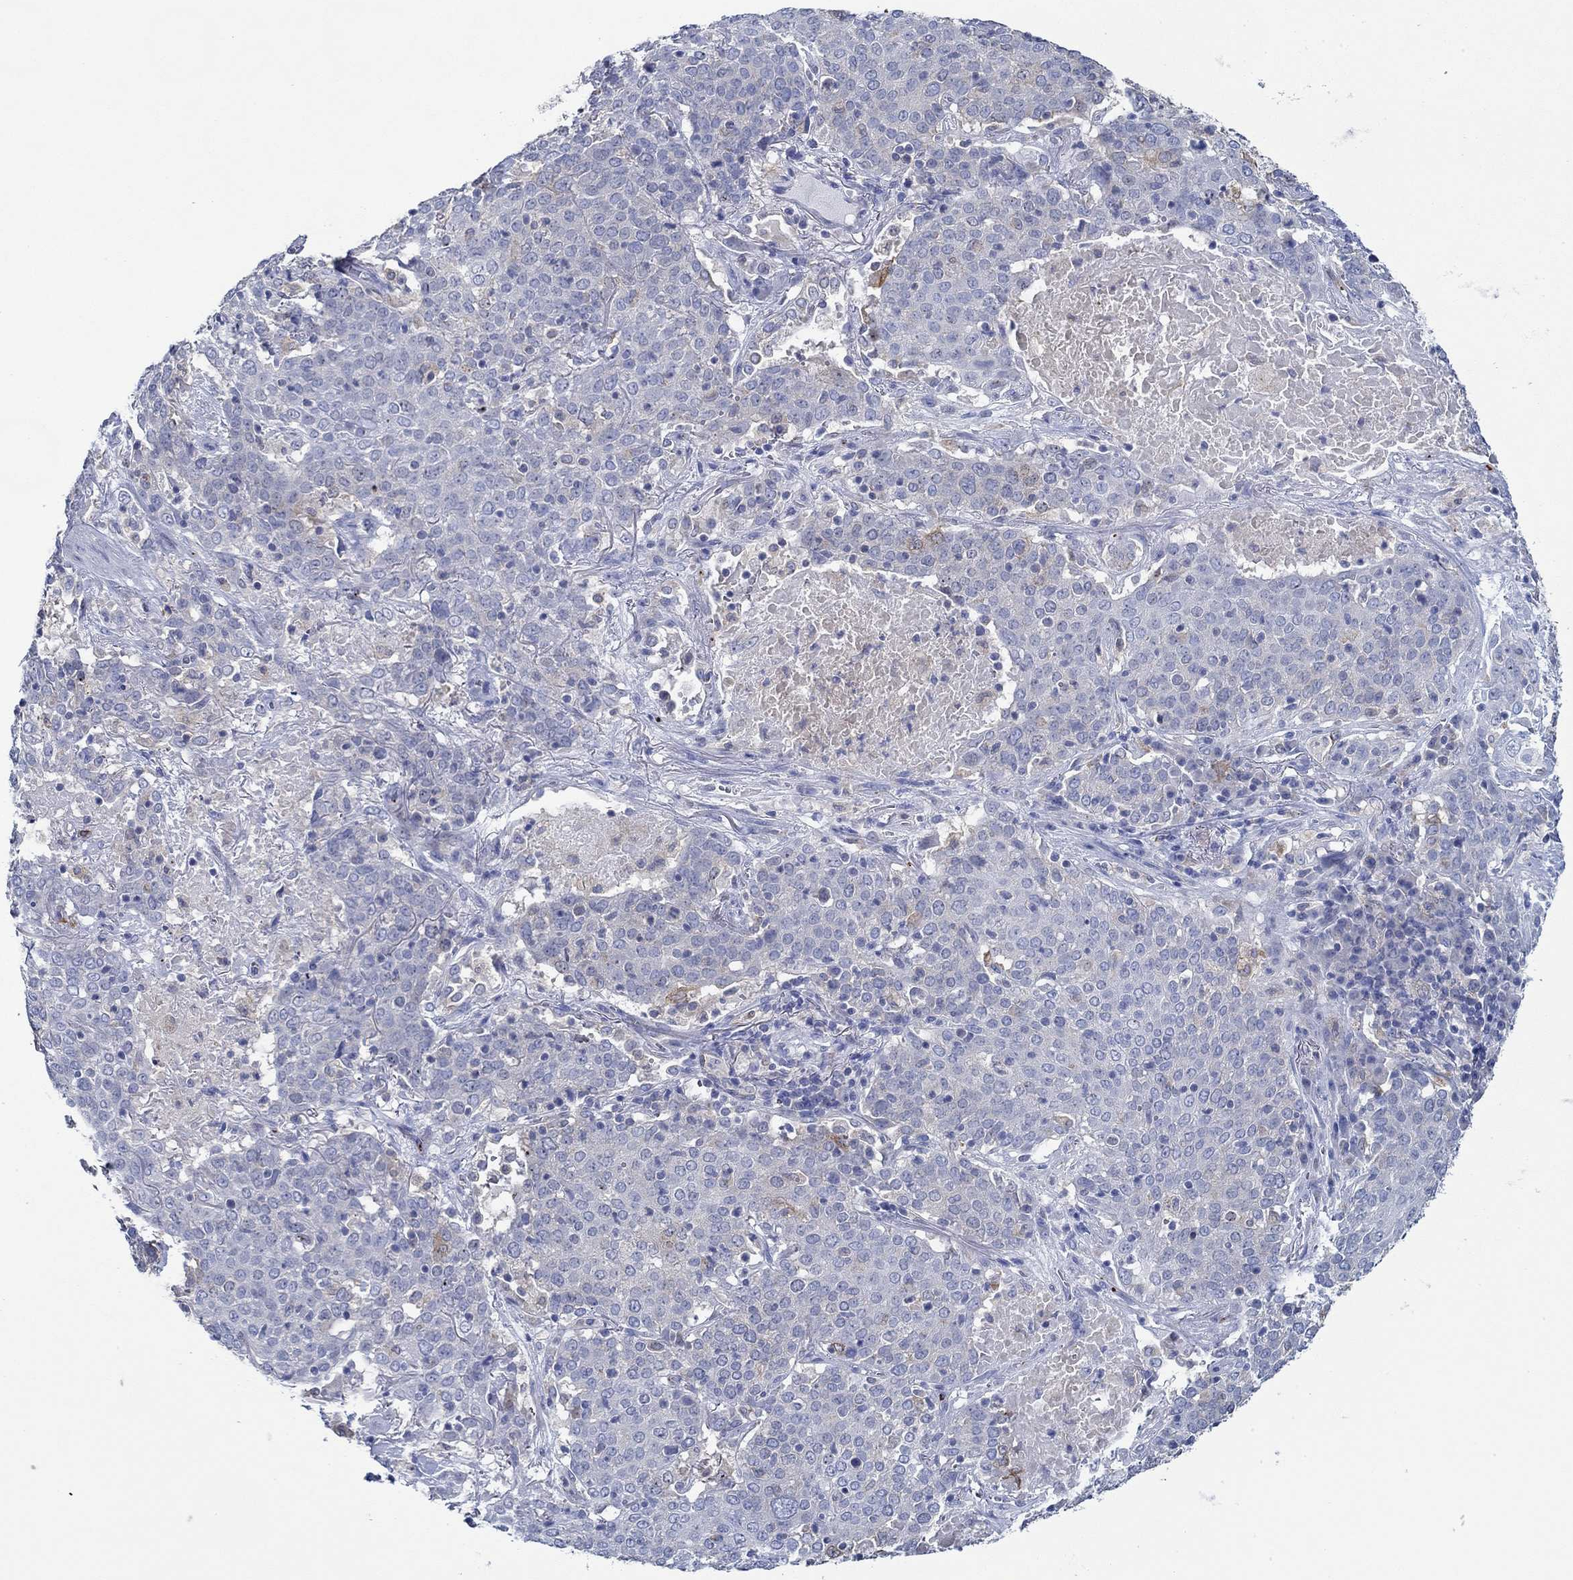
{"staining": {"intensity": "negative", "quantity": "none", "location": "none"}, "tissue": "lung cancer", "cell_type": "Tumor cells", "image_type": "cancer", "snomed": [{"axis": "morphology", "description": "Squamous cell carcinoma, NOS"}, {"axis": "topography", "description": "Lung"}], "caption": "Human lung squamous cell carcinoma stained for a protein using immunohistochemistry (IHC) demonstrates no positivity in tumor cells.", "gene": "SLC27A3", "patient": {"sex": "male", "age": 82}}